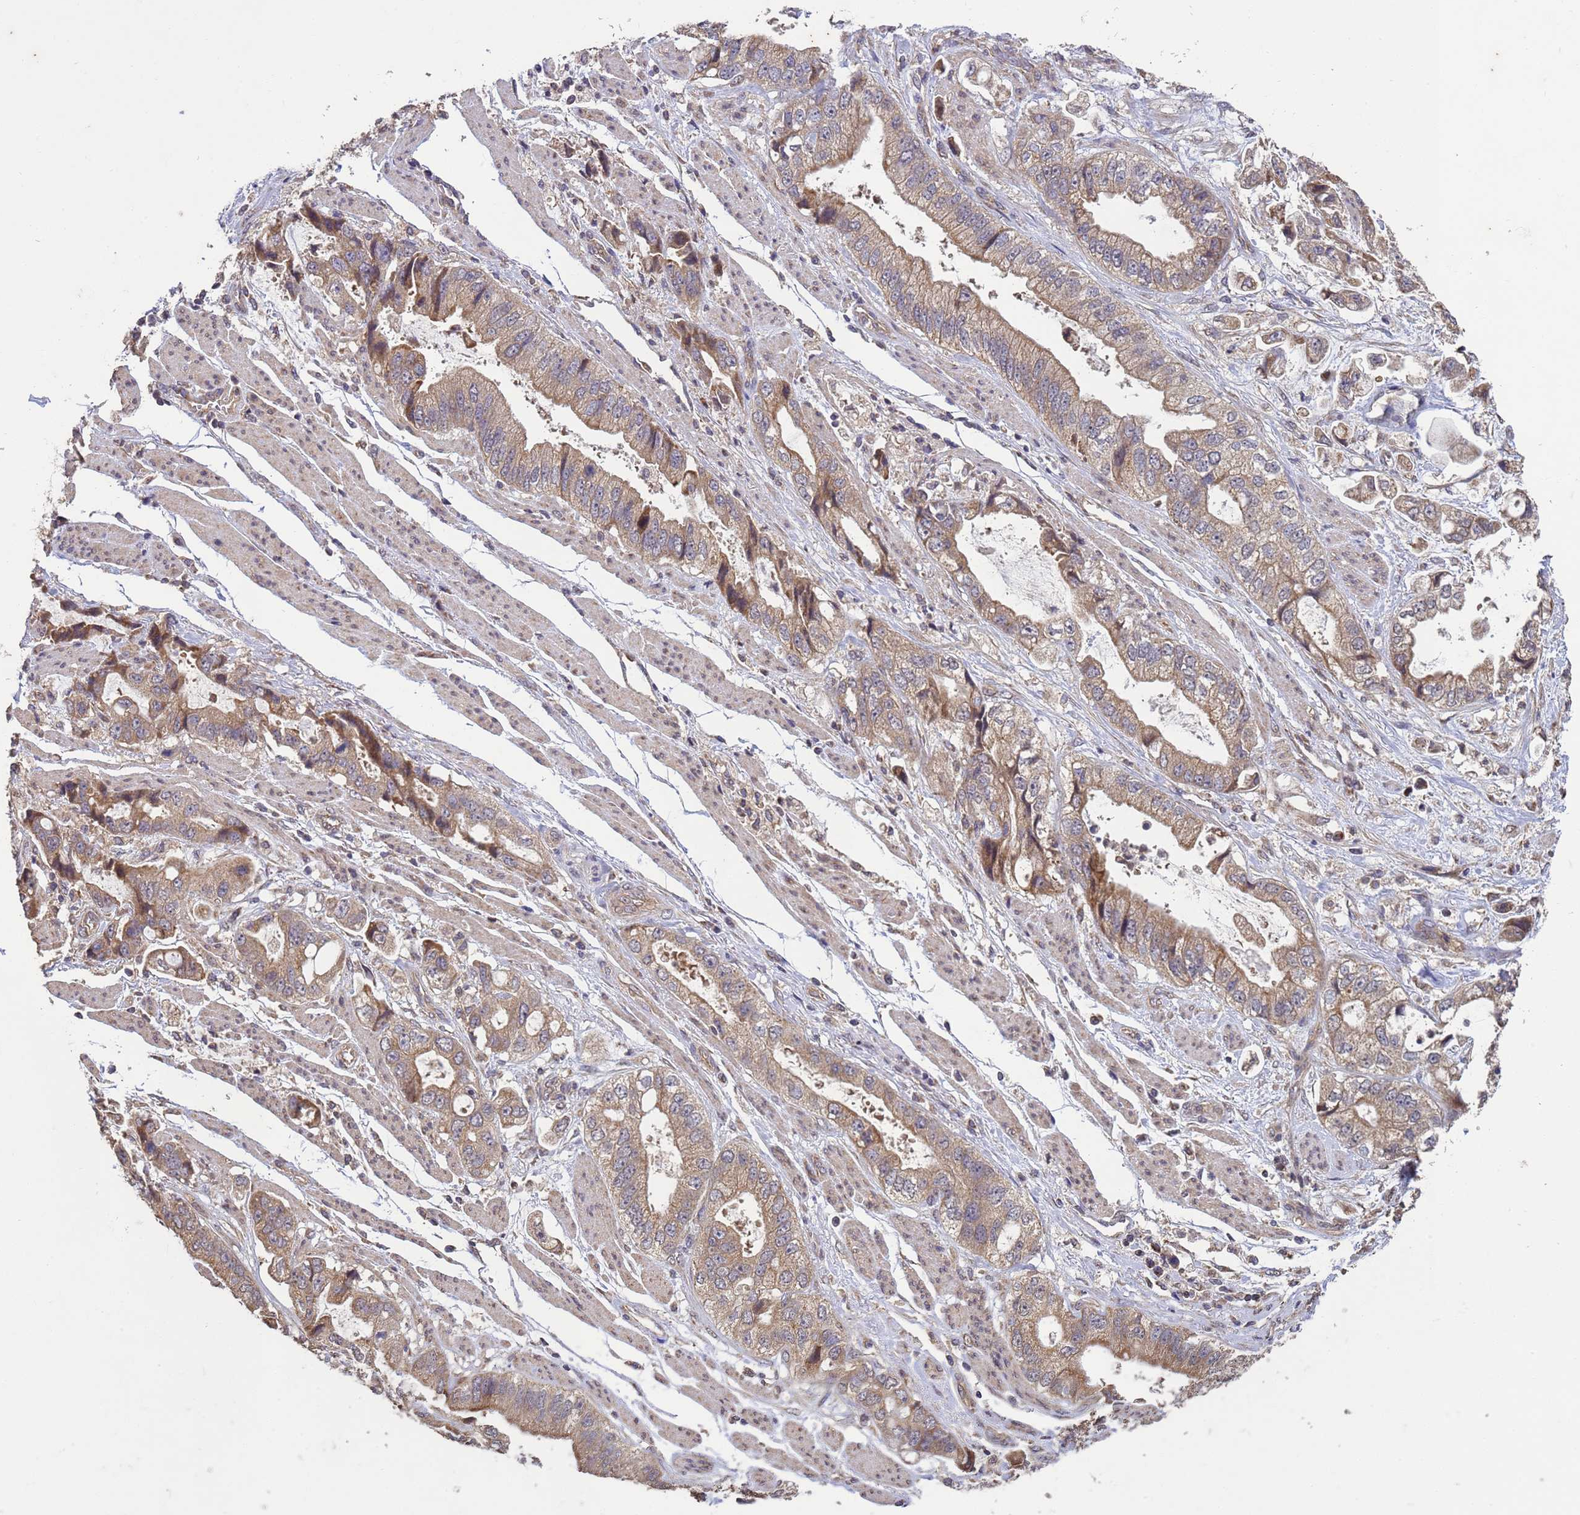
{"staining": {"intensity": "moderate", "quantity": ">75%", "location": "cytoplasmic/membranous"}, "tissue": "stomach cancer", "cell_type": "Tumor cells", "image_type": "cancer", "snomed": [{"axis": "morphology", "description": "Adenocarcinoma, NOS"}, {"axis": "topography", "description": "Stomach"}], "caption": "IHC (DAB (3,3'-diaminobenzidine)) staining of adenocarcinoma (stomach) shows moderate cytoplasmic/membranous protein positivity in approximately >75% of tumor cells. The staining was performed using DAB (3,3'-diaminobenzidine) to visualize the protein expression in brown, while the nuclei were stained in blue with hematoxylin (Magnification: 20x).", "gene": "P2RX7", "patient": {"sex": "male", "age": 62}}